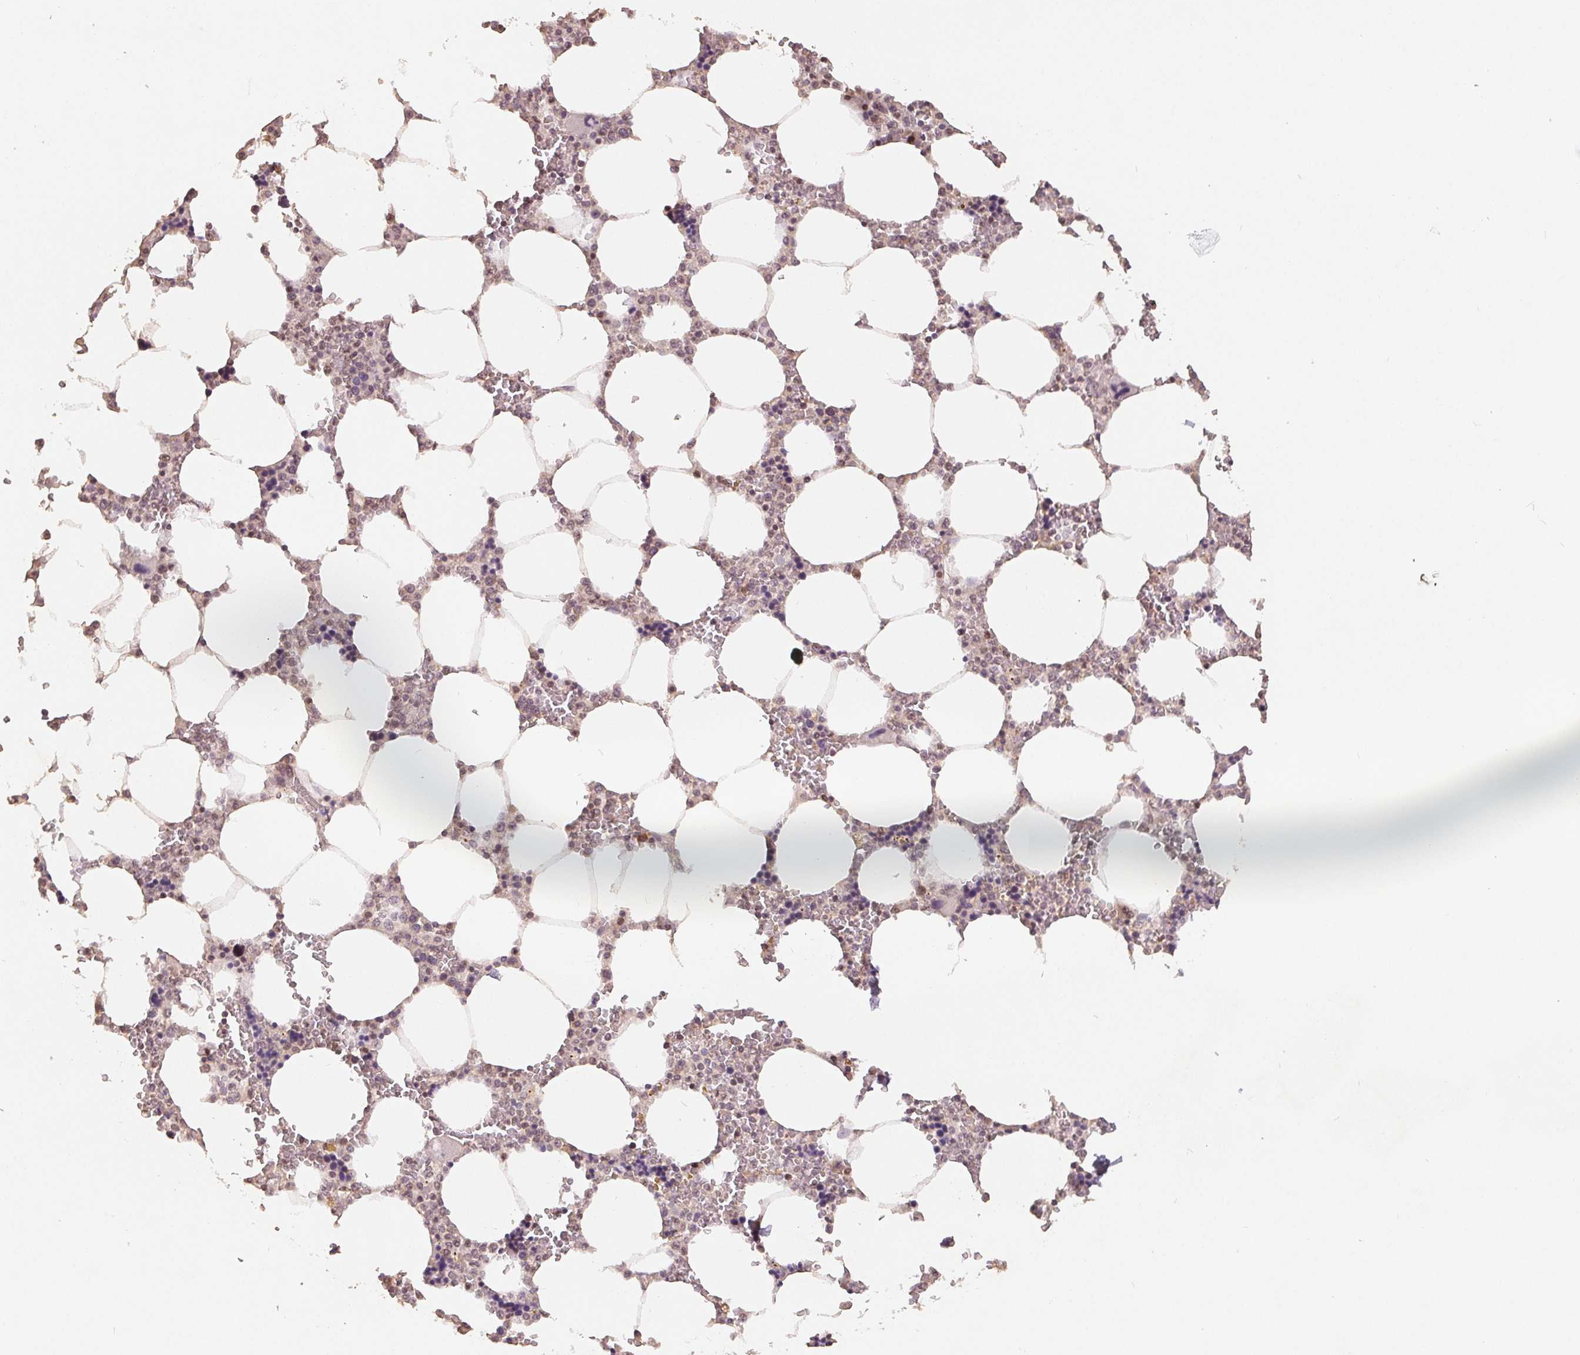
{"staining": {"intensity": "weak", "quantity": "<25%", "location": "nuclear"}, "tissue": "bone marrow", "cell_type": "Hematopoietic cells", "image_type": "normal", "snomed": [{"axis": "morphology", "description": "Normal tissue, NOS"}, {"axis": "topography", "description": "Bone marrow"}], "caption": "The immunohistochemistry photomicrograph has no significant expression in hematopoietic cells of bone marrow.", "gene": "HMGN3", "patient": {"sex": "male", "age": 64}}